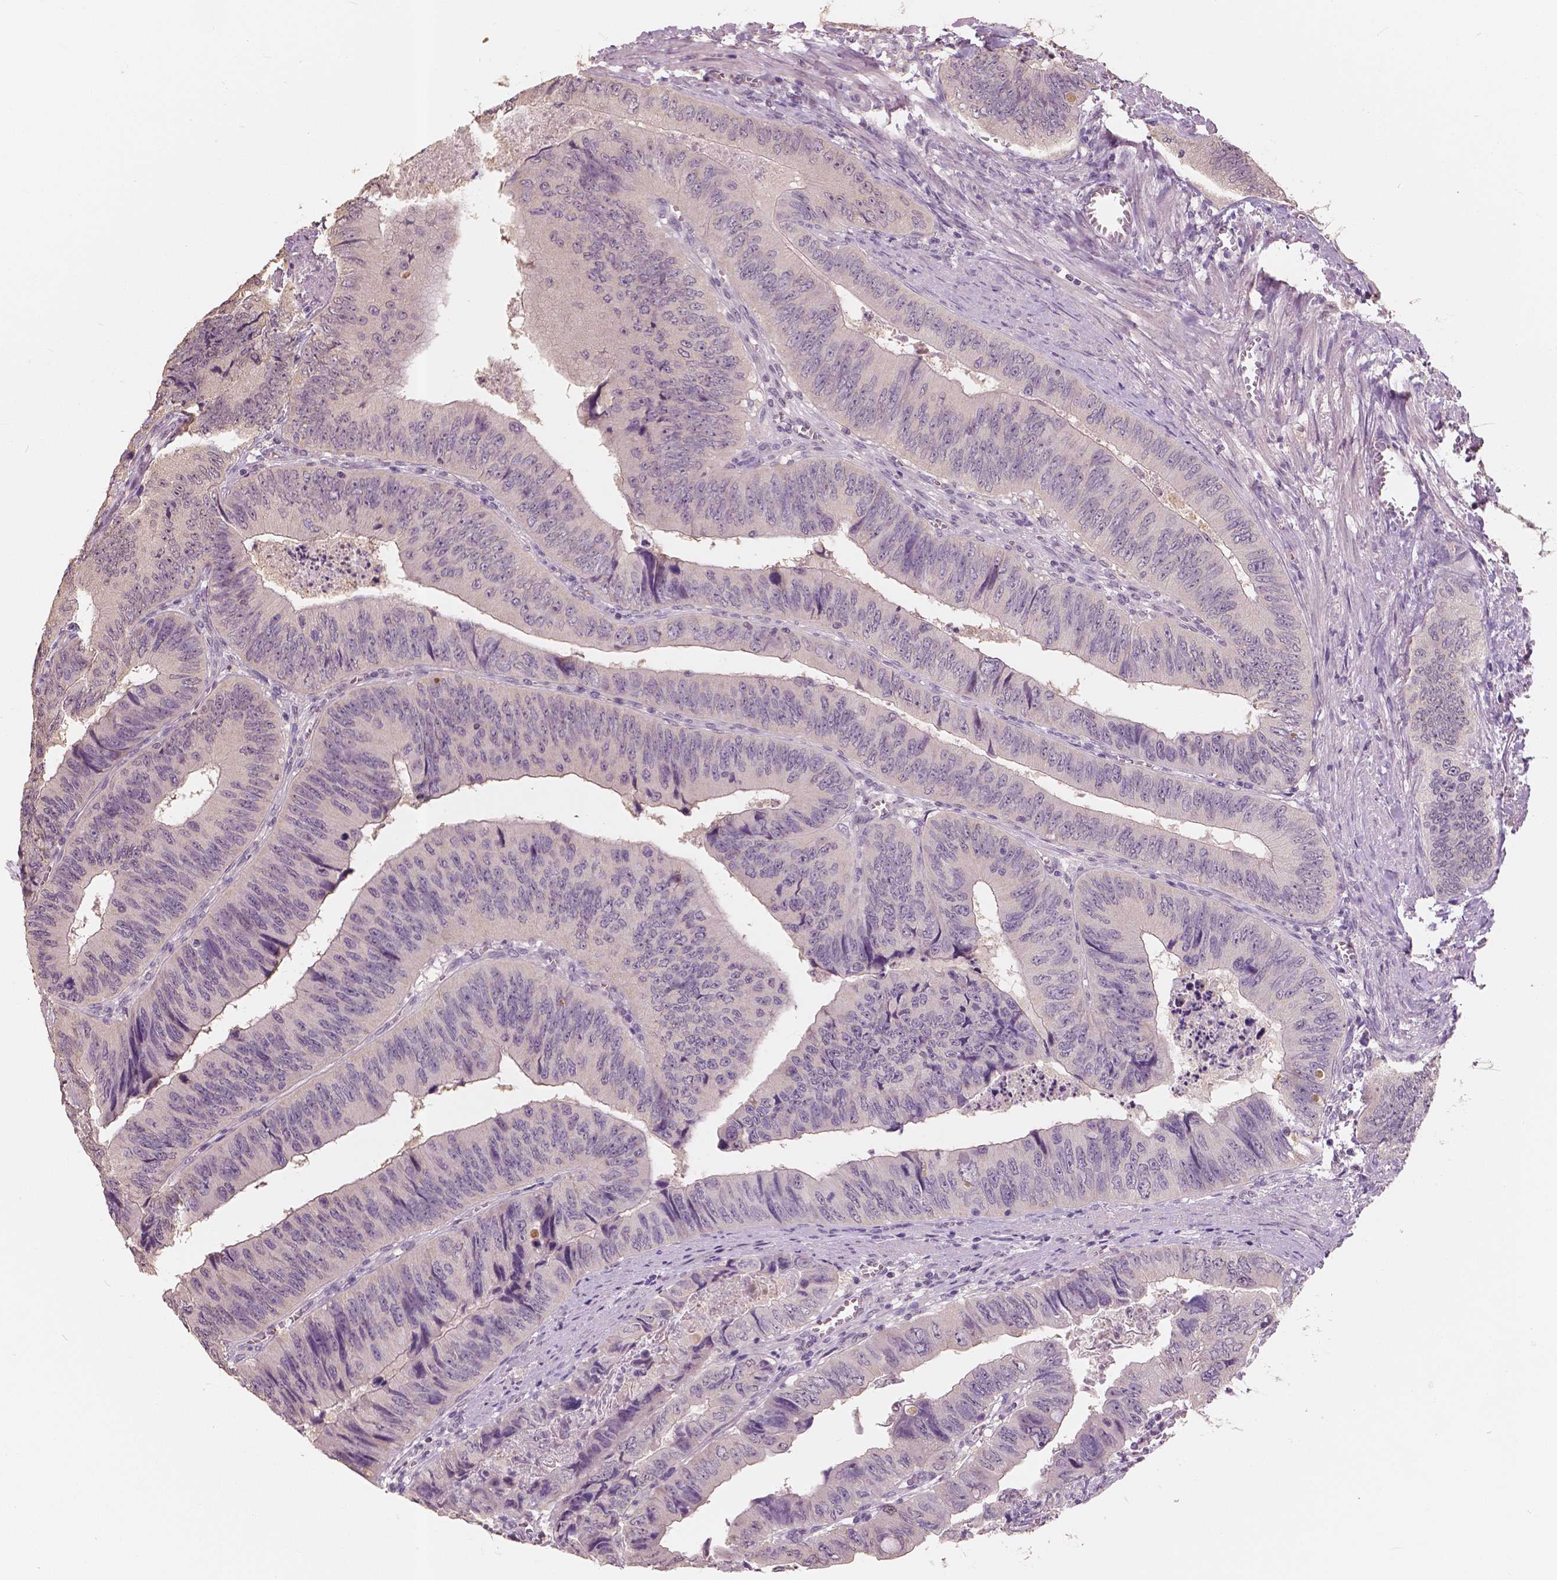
{"staining": {"intensity": "negative", "quantity": "none", "location": "none"}, "tissue": "colorectal cancer", "cell_type": "Tumor cells", "image_type": "cancer", "snomed": [{"axis": "morphology", "description": "Adenocarcinoma, NOS"}, {"axis": "topography", "description": "Colon"}], "caption": "Image shows no significant protein positivity in tumor cells of colorectal cancer (adenocarcinoma).", "gene": "SAT2", "patient": {"sex": "female", "age": 84}}